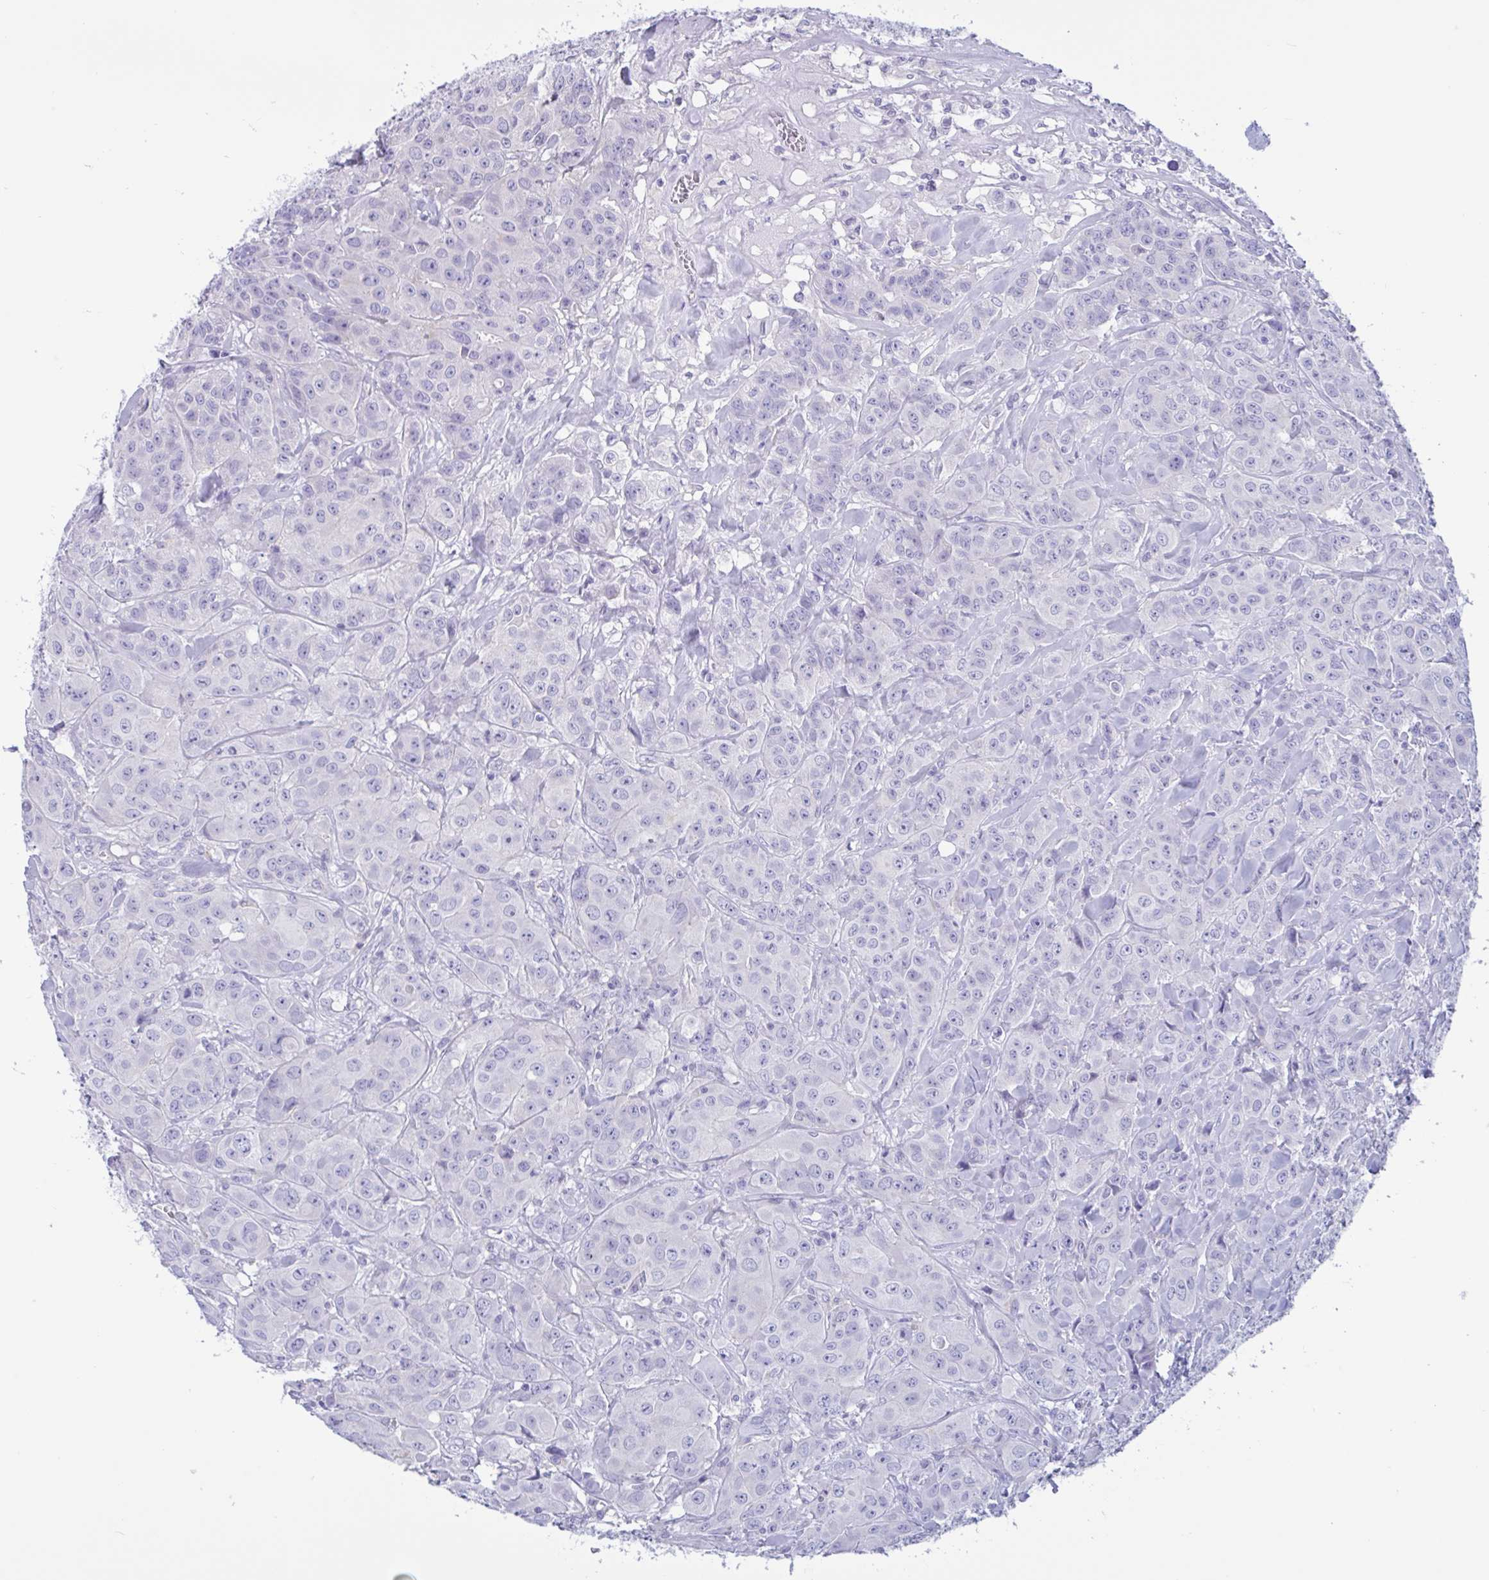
{"staining": {"intensity": "negative", "quantity": "none", "location": "none"}, "tissue": "breast cancer", "cell_type": "Tumor cells", "image_type": "cancer", "snomed": [{"axis": "morphology", "description": "Normal tissue, NOS"}, {"axis": "morphology", "description": "Duct carcinoma"}, {"axis": "topography", "description": "Breast"}], "caption": "Immunohistochemistry (IHC) of breast cancer (intraductal carcinoma) shows no expression in tumor cells.", "gene": "RPL22L1", "patient": {"sex": "female", "age": 43}}